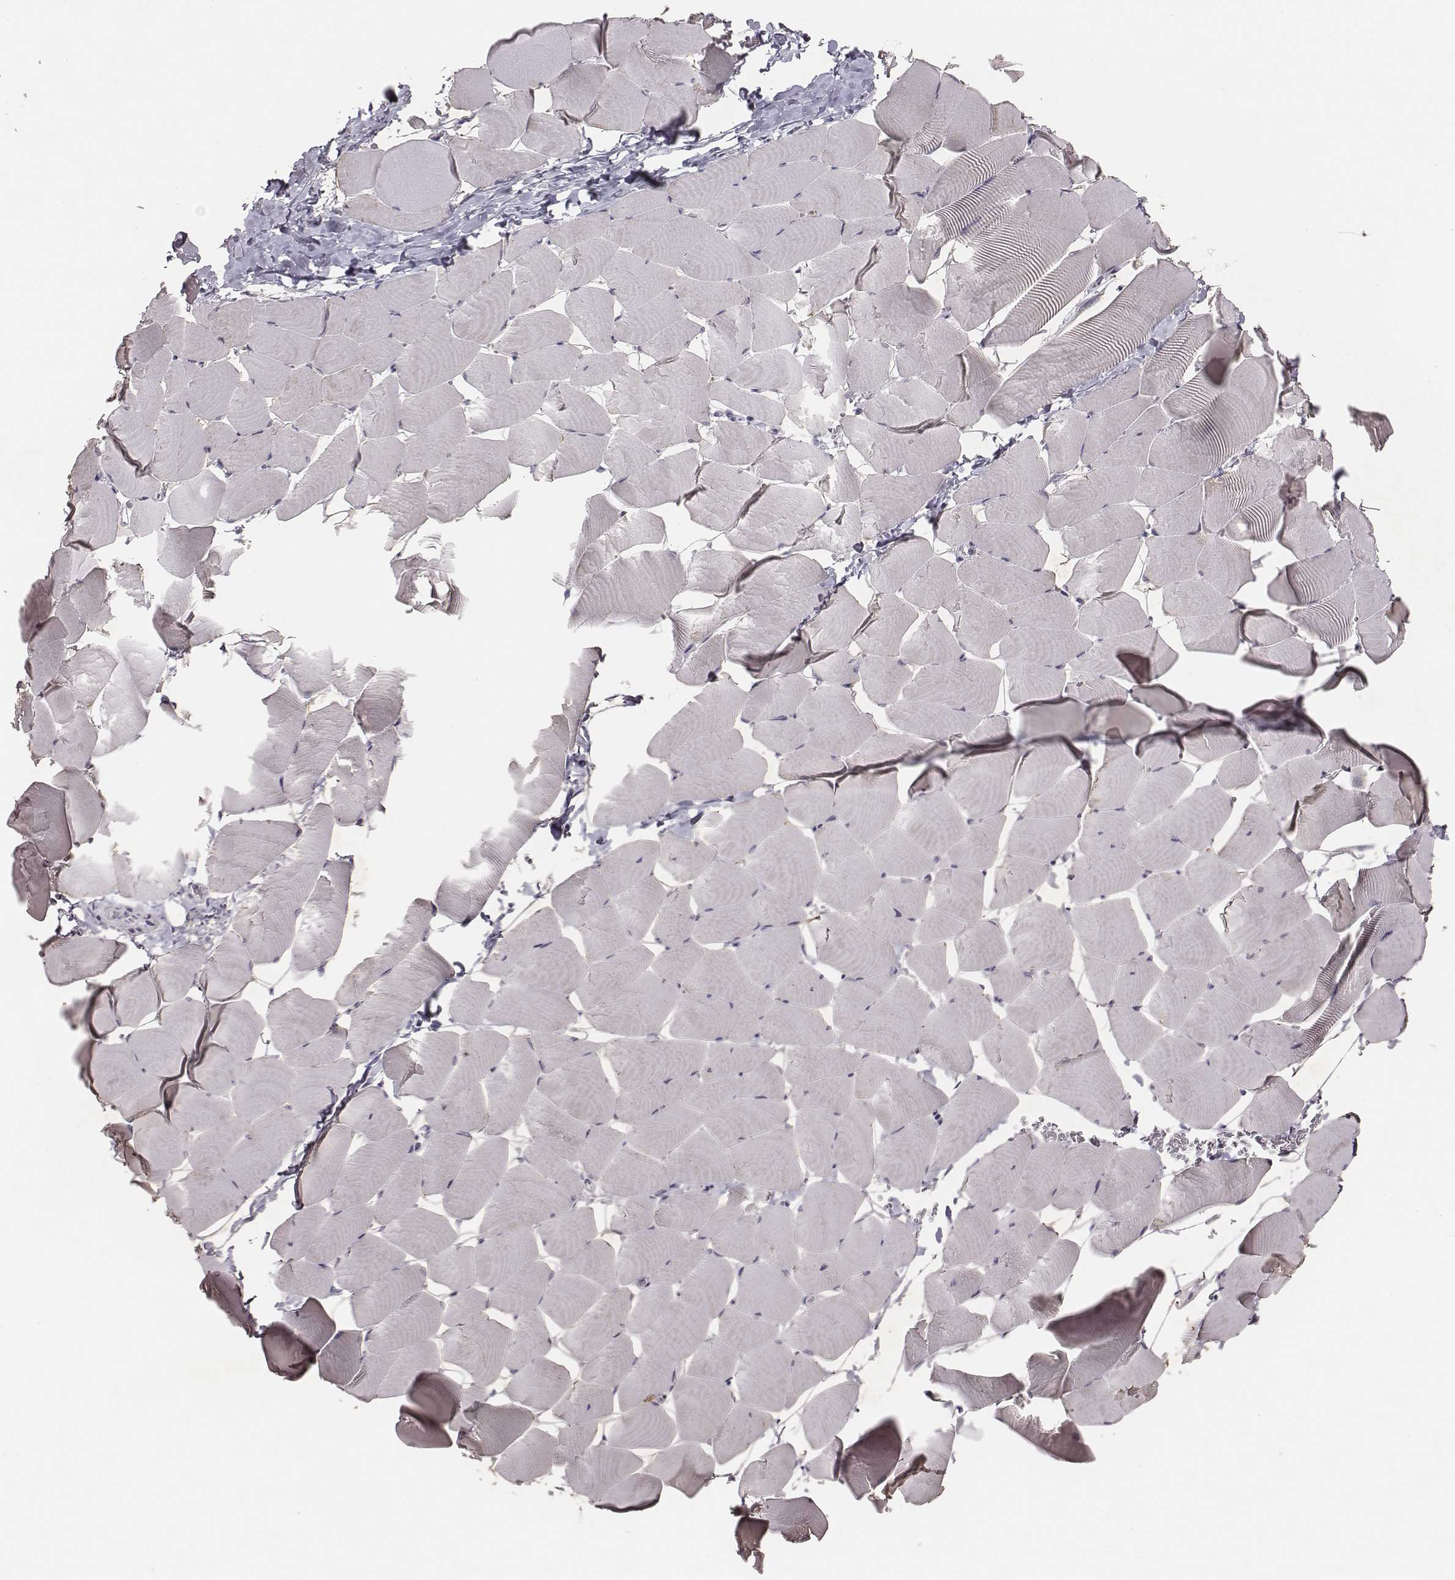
{"staining": {"intensity": "negative", "quantity": "none", "location": "none"}, "tissue": "skeletal muscle", "cell_type": "Myocytes", "image_type": "normal", "snomed": [{"axis": "morphology", "description": "Normal tissue, NOS"}, {"axis": "topography", "description": "Skeletal muscle"}], "caption": "Immunohistochemical staining of unremarkable skeletal muscle shows no significant staining in myocytes. (Brightfield microscopy of DAB immunohistochemistry at high magnification).", "gene": "SLC22A6", "patient": {"sex": "male", "age": 25}}